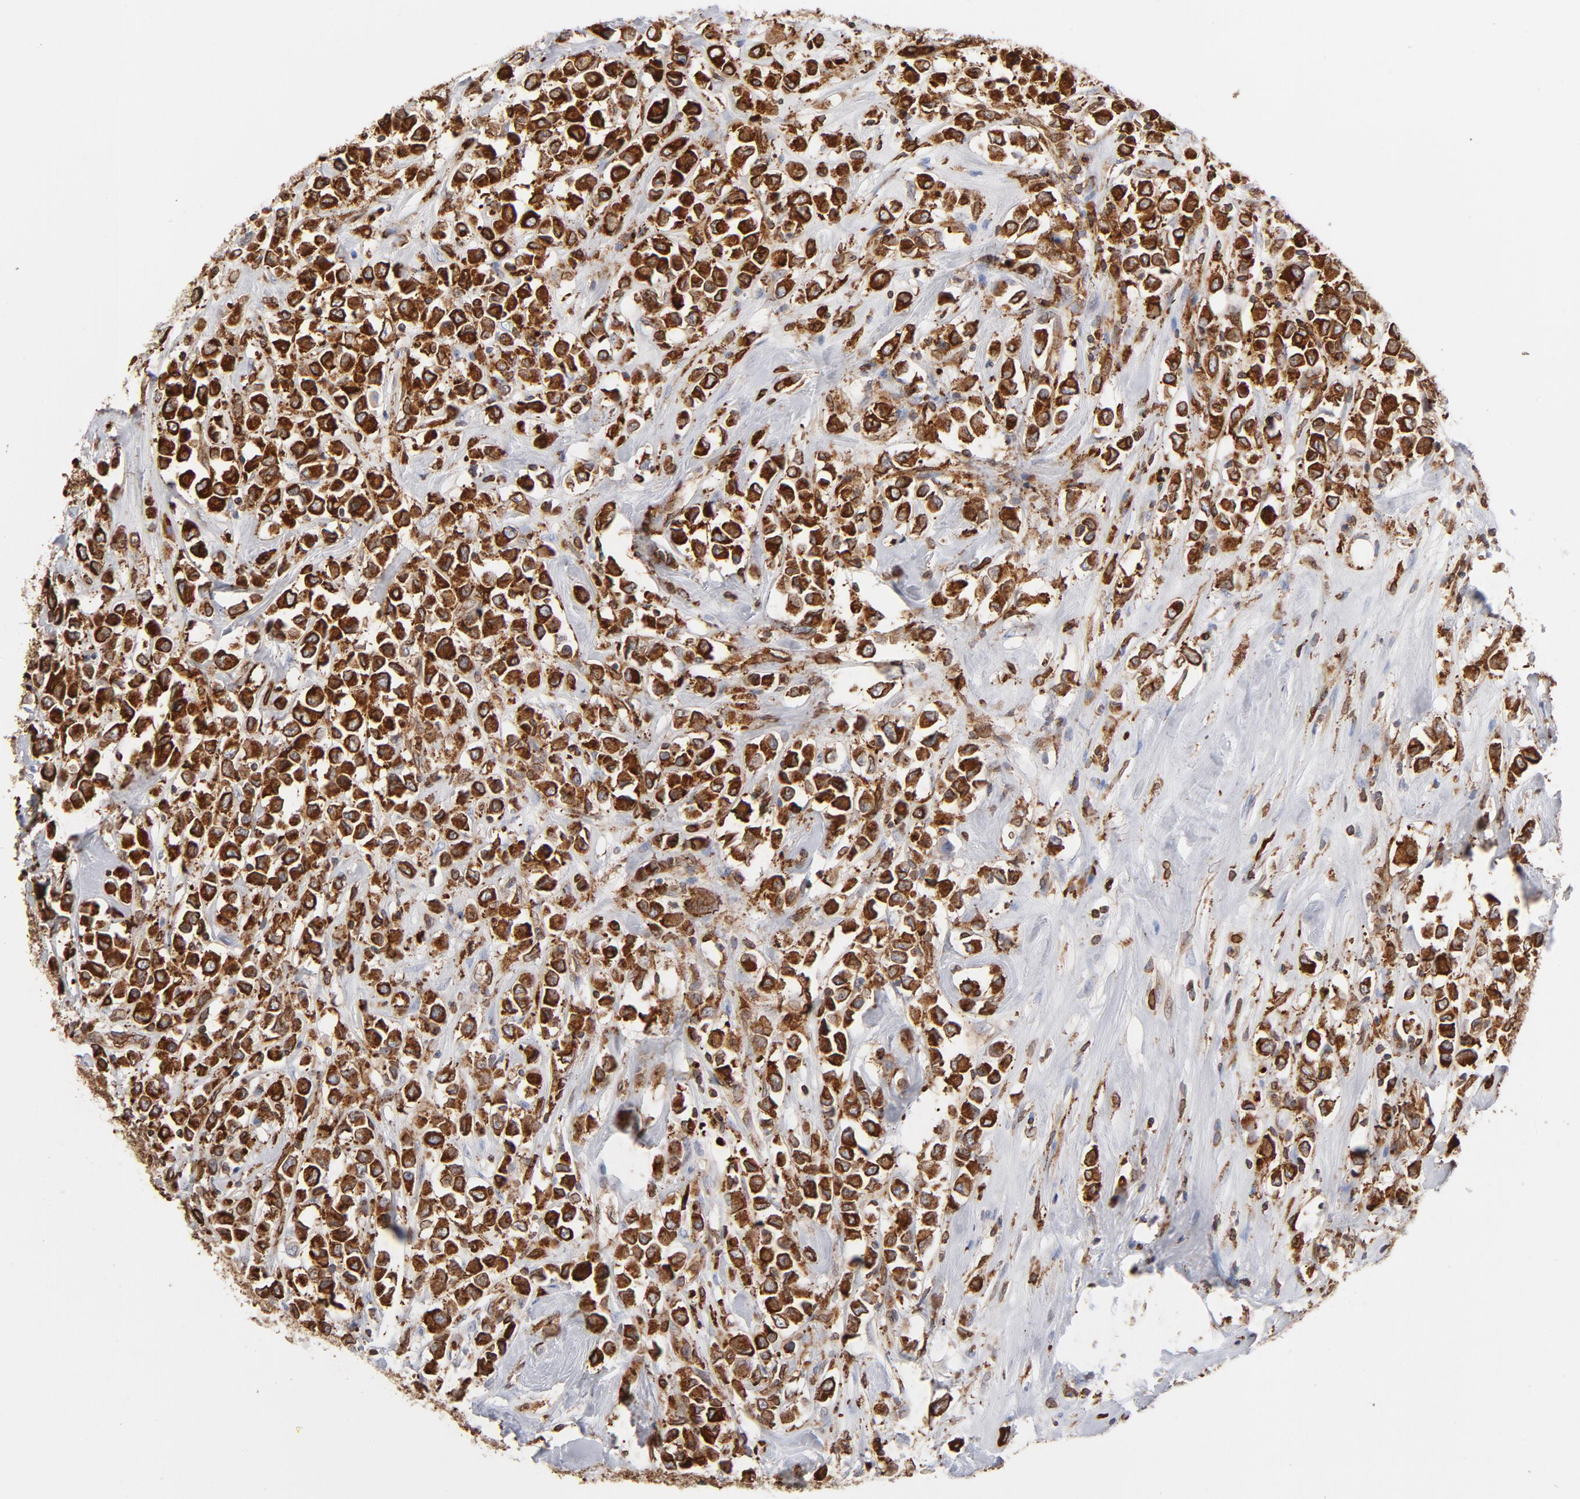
{"staining": {"intensity": "strong", "quantity": ">75%", "location": "cytoplasmic/membranous"}, "tissue": "breast cancer", "cell_type": "Tumor cells", "image_type": "cancer", "snomed": [{"axis": "morphology", "description": "Duct carcinoma"}, {"axis": "topography", "description": "Breast"}], "caption": "Strong cytoplasmic/membranous protein positivity is seen in approximately >75% of tumor cells in breast cancer.", "gene": "CANX", "patient": {"sex": "female", "age": 61}}